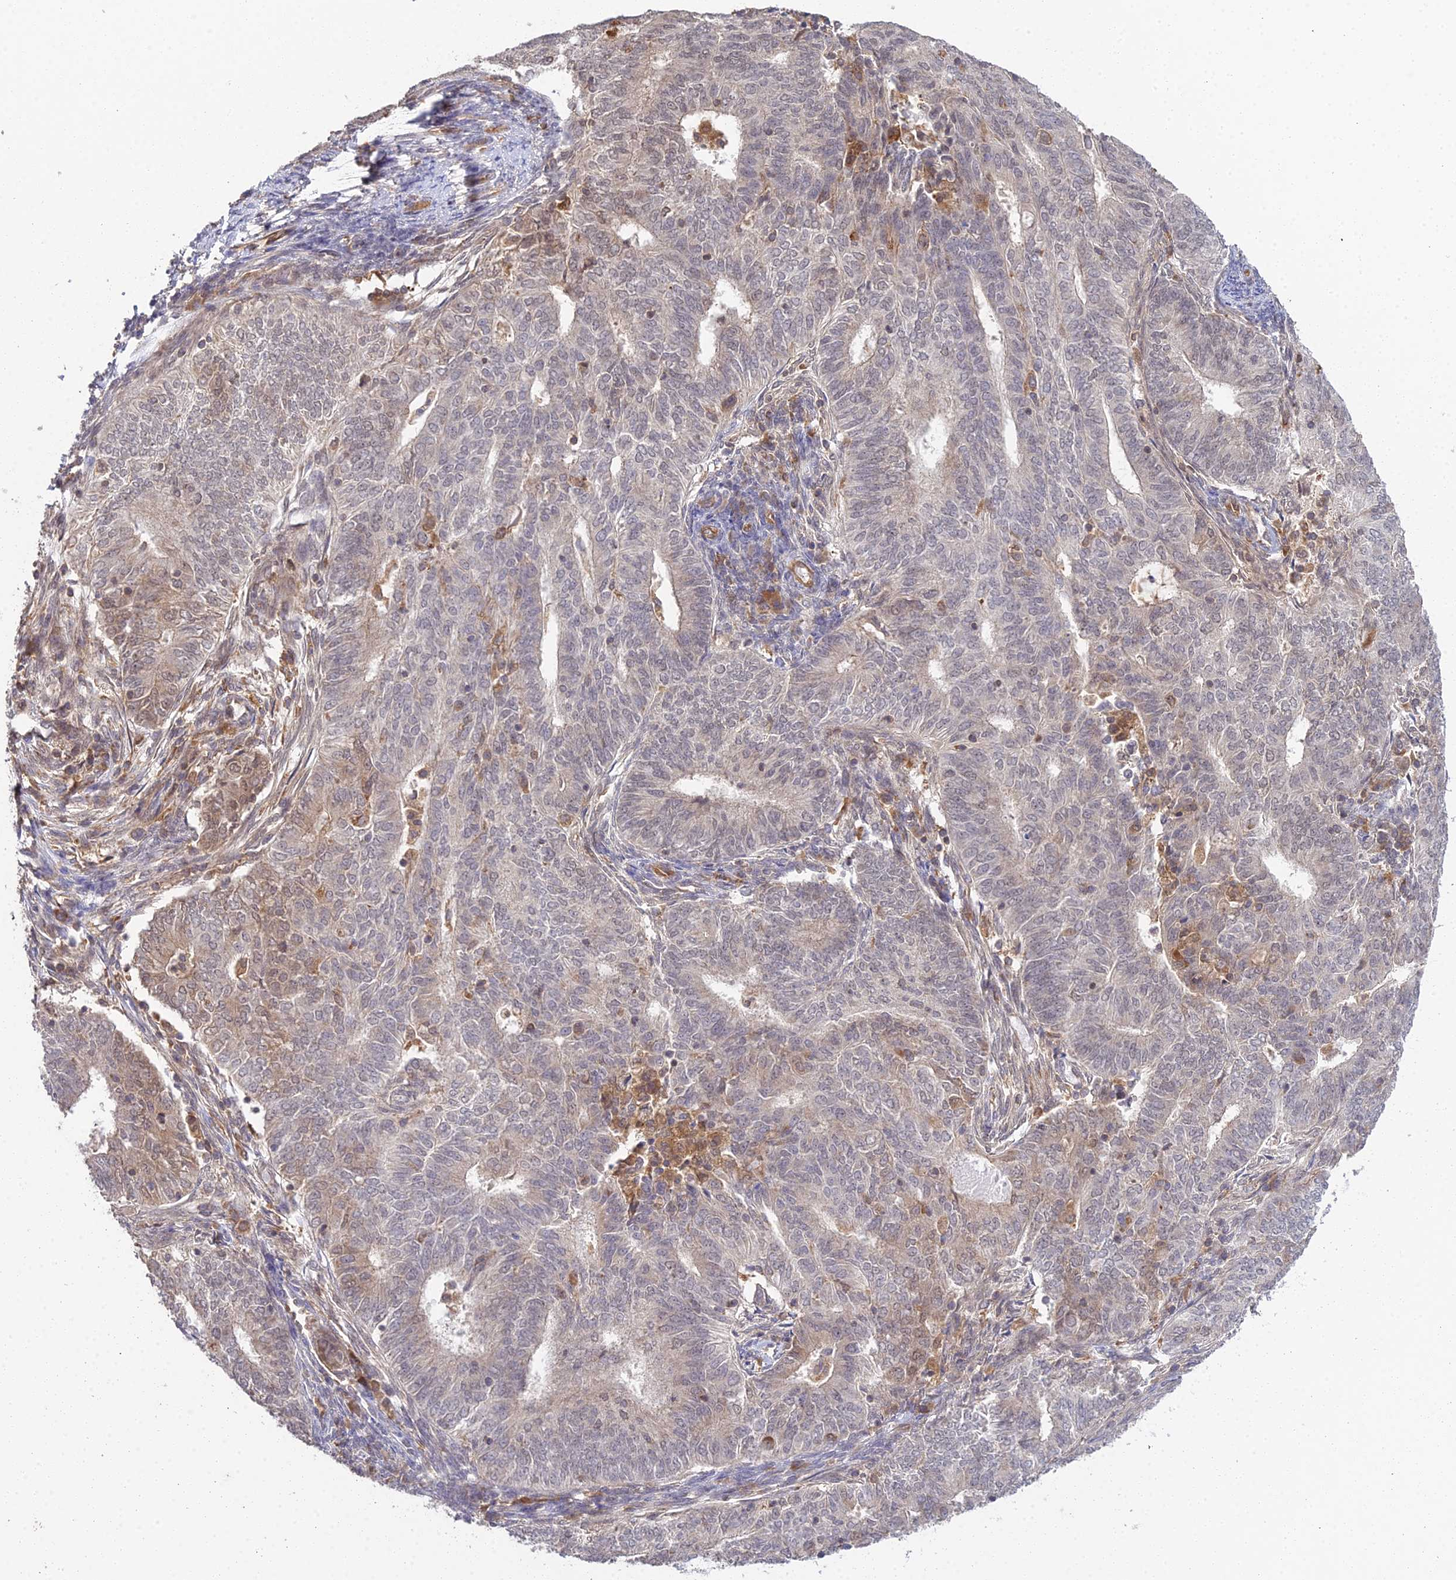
{"staining": {"intensity": "weak", "quantity": "25%-75%", "location": "nuclear"}, "tissue": "endometrial cancer", "cell_type": "Tumor cells", "image_type": "cancer", "snomed": [{"axis": "morphology", "description": "Adenocarcinoma, NOS"}, {"axis": "topography", "description": "Endometrium"}], "caption": "This image reveals immunohistochemistry staining of human endometrial adenocarcinoma, with low weak nuclear staining in approximately 25%-75% of tumor cells.", "gene": "TPRX1", "patient": {"sex": "female", "age": 62}}